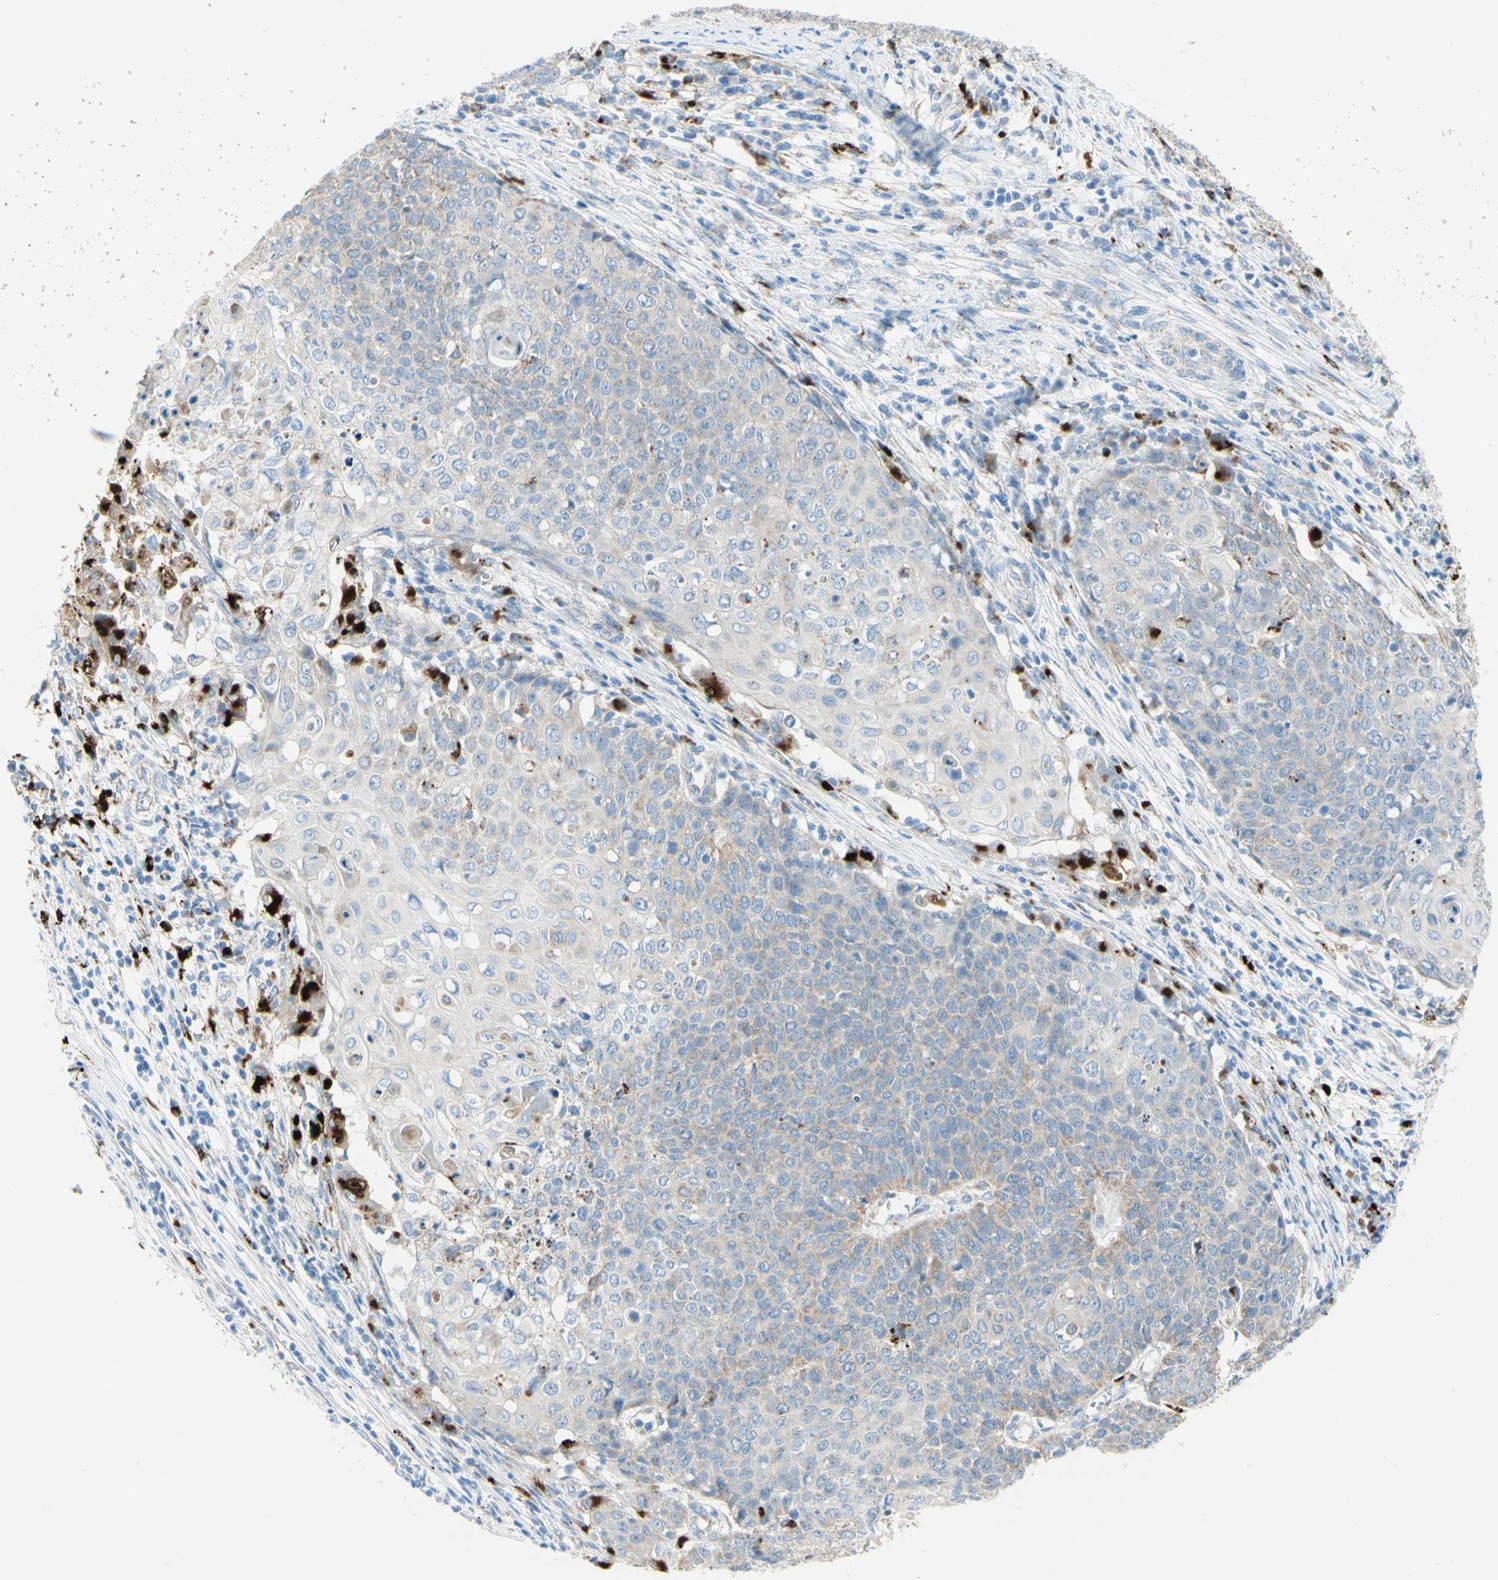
{"staining": {"intensity": "weak", "quantity": "25%-75%", "location": "cytoplasmic/membranous"}, "tissue": "cervical cancer", "cell_type": "Tumor cells", "image_type": "cancer", "snomed": [{"axis": "morphology", "description": "Squamous cell carcinoma, NOS"}, {"axis": "topography", "description": "Cervix"}], "caption": "Immunohistochemistry photomicrograph of neoplastic tissue: cervical cancer (squamous cell carcinoma) stained using IHC displays low levels of weak protein expression localized specifically in the cytoplasmic/membranous of tumor cells, appearing as a cytoplasmic/membranous brown color.", "gene": "URB2", "patient": {"sex": "female", "age": 39}}